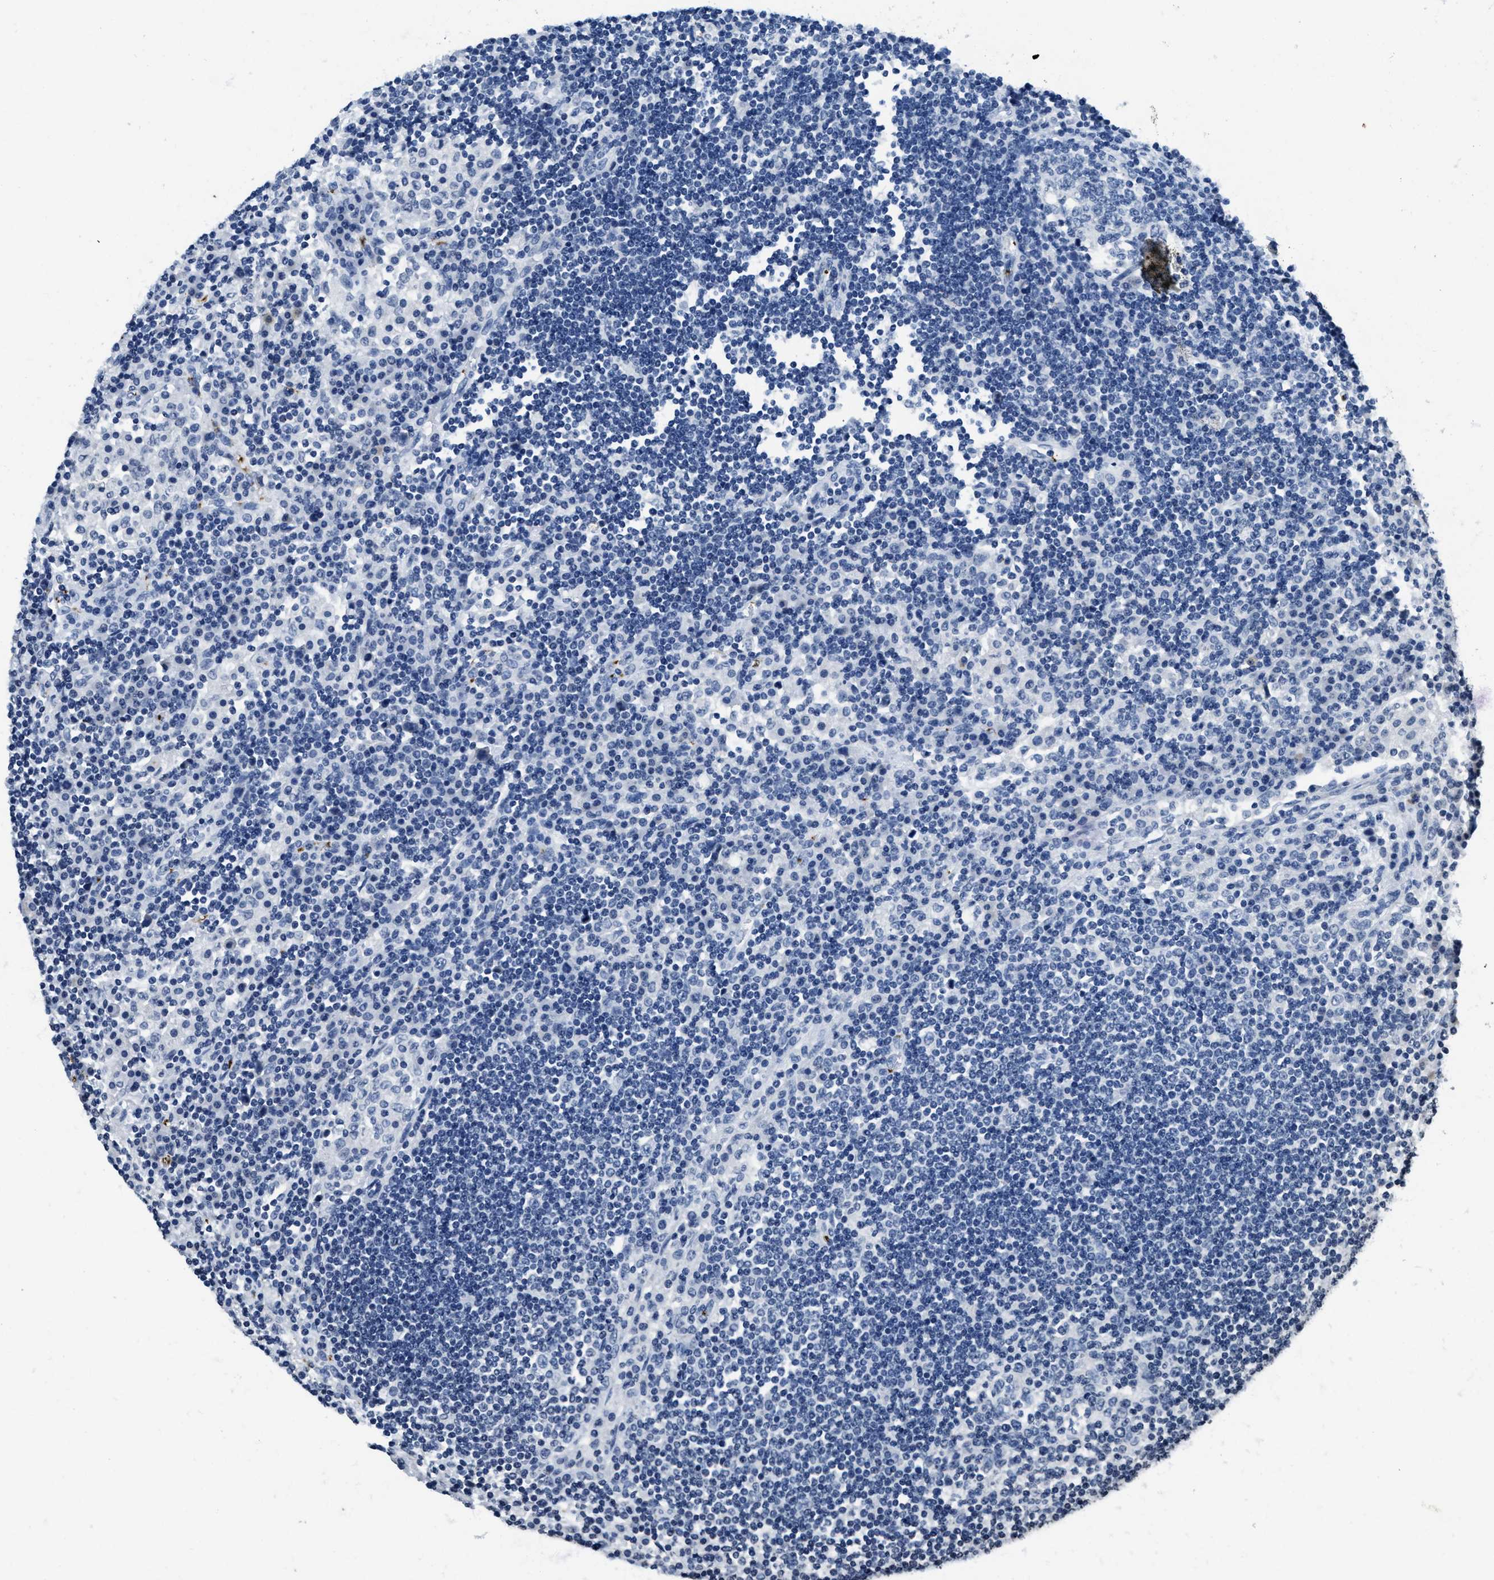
{"staining": {"intensity": "negative", "quantity": "none", "location": "none"}, "tissue": "lymph node", "cell_type": "Germinal center cells", "image_type": "normal", "snomed": [{"axis": "morphology", "description": "Normal tissue, NOS"}, {"axis": "topography", "description": "Lymph node"}], "caption": "Germinal center cells show no significant protein staining in normal lymph node. (DAB (3,3'-diaminobenzidine) immunohistochemistry, high magnification).", "gene": "ITGA2B", "patient": {"sex": "female", "age": 53}}